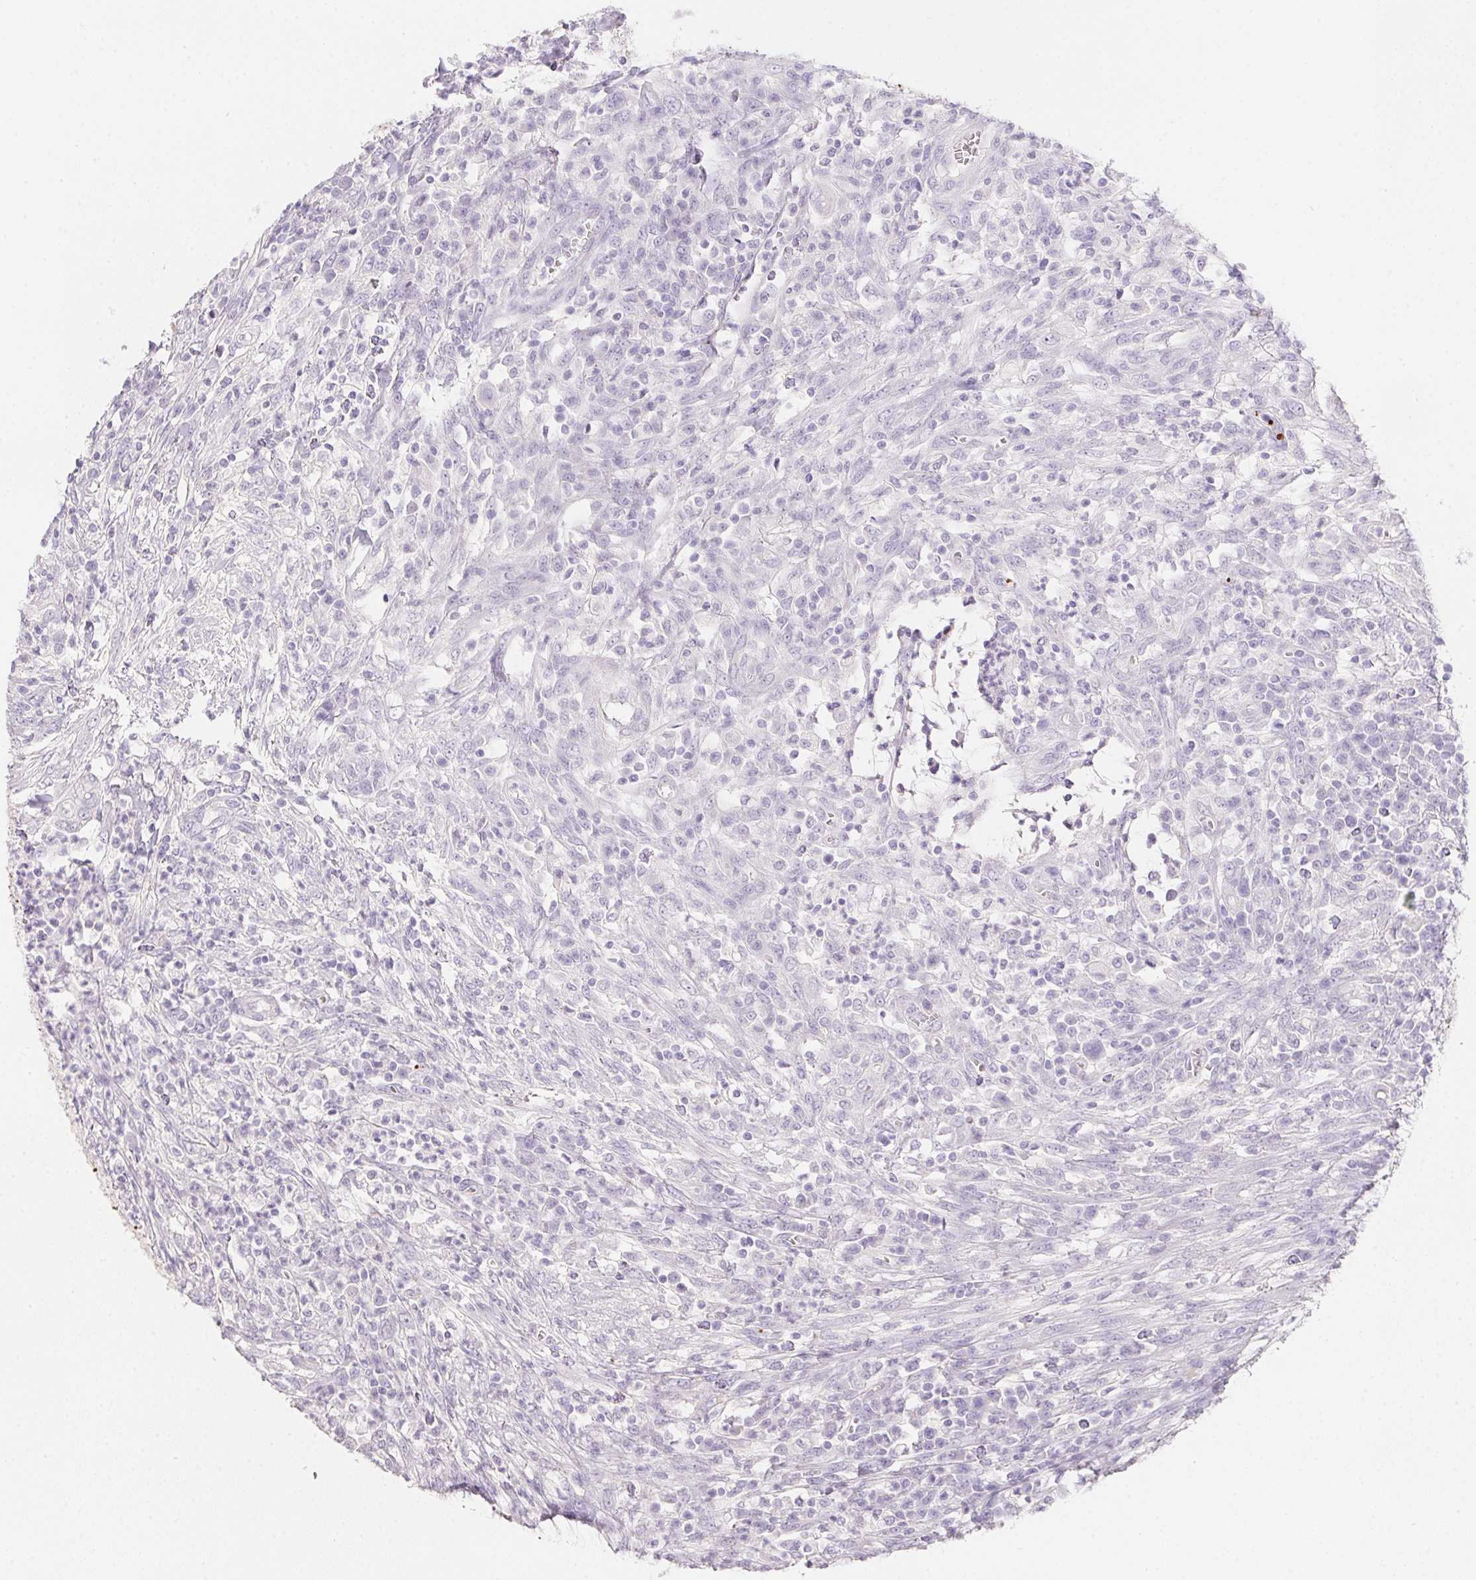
{"staining": {"intensity": "negative", "quantity": "none", "location": "none"}, "tissue": "colorectal cancer", "cell_type": "Tumor cells", "image_type": "cancer", "snomed": [{"axis": "morphology", "description": "Adenocarcinoma, NOS"}, {"axis": "topography", "description": "Colon"}], "caption": "Immunohistochemical staining of human colorectal cancer reveals no significant staining in tumor cells.", "gene": "MYL4", "patient": {"sex": "male", "age": 65}}